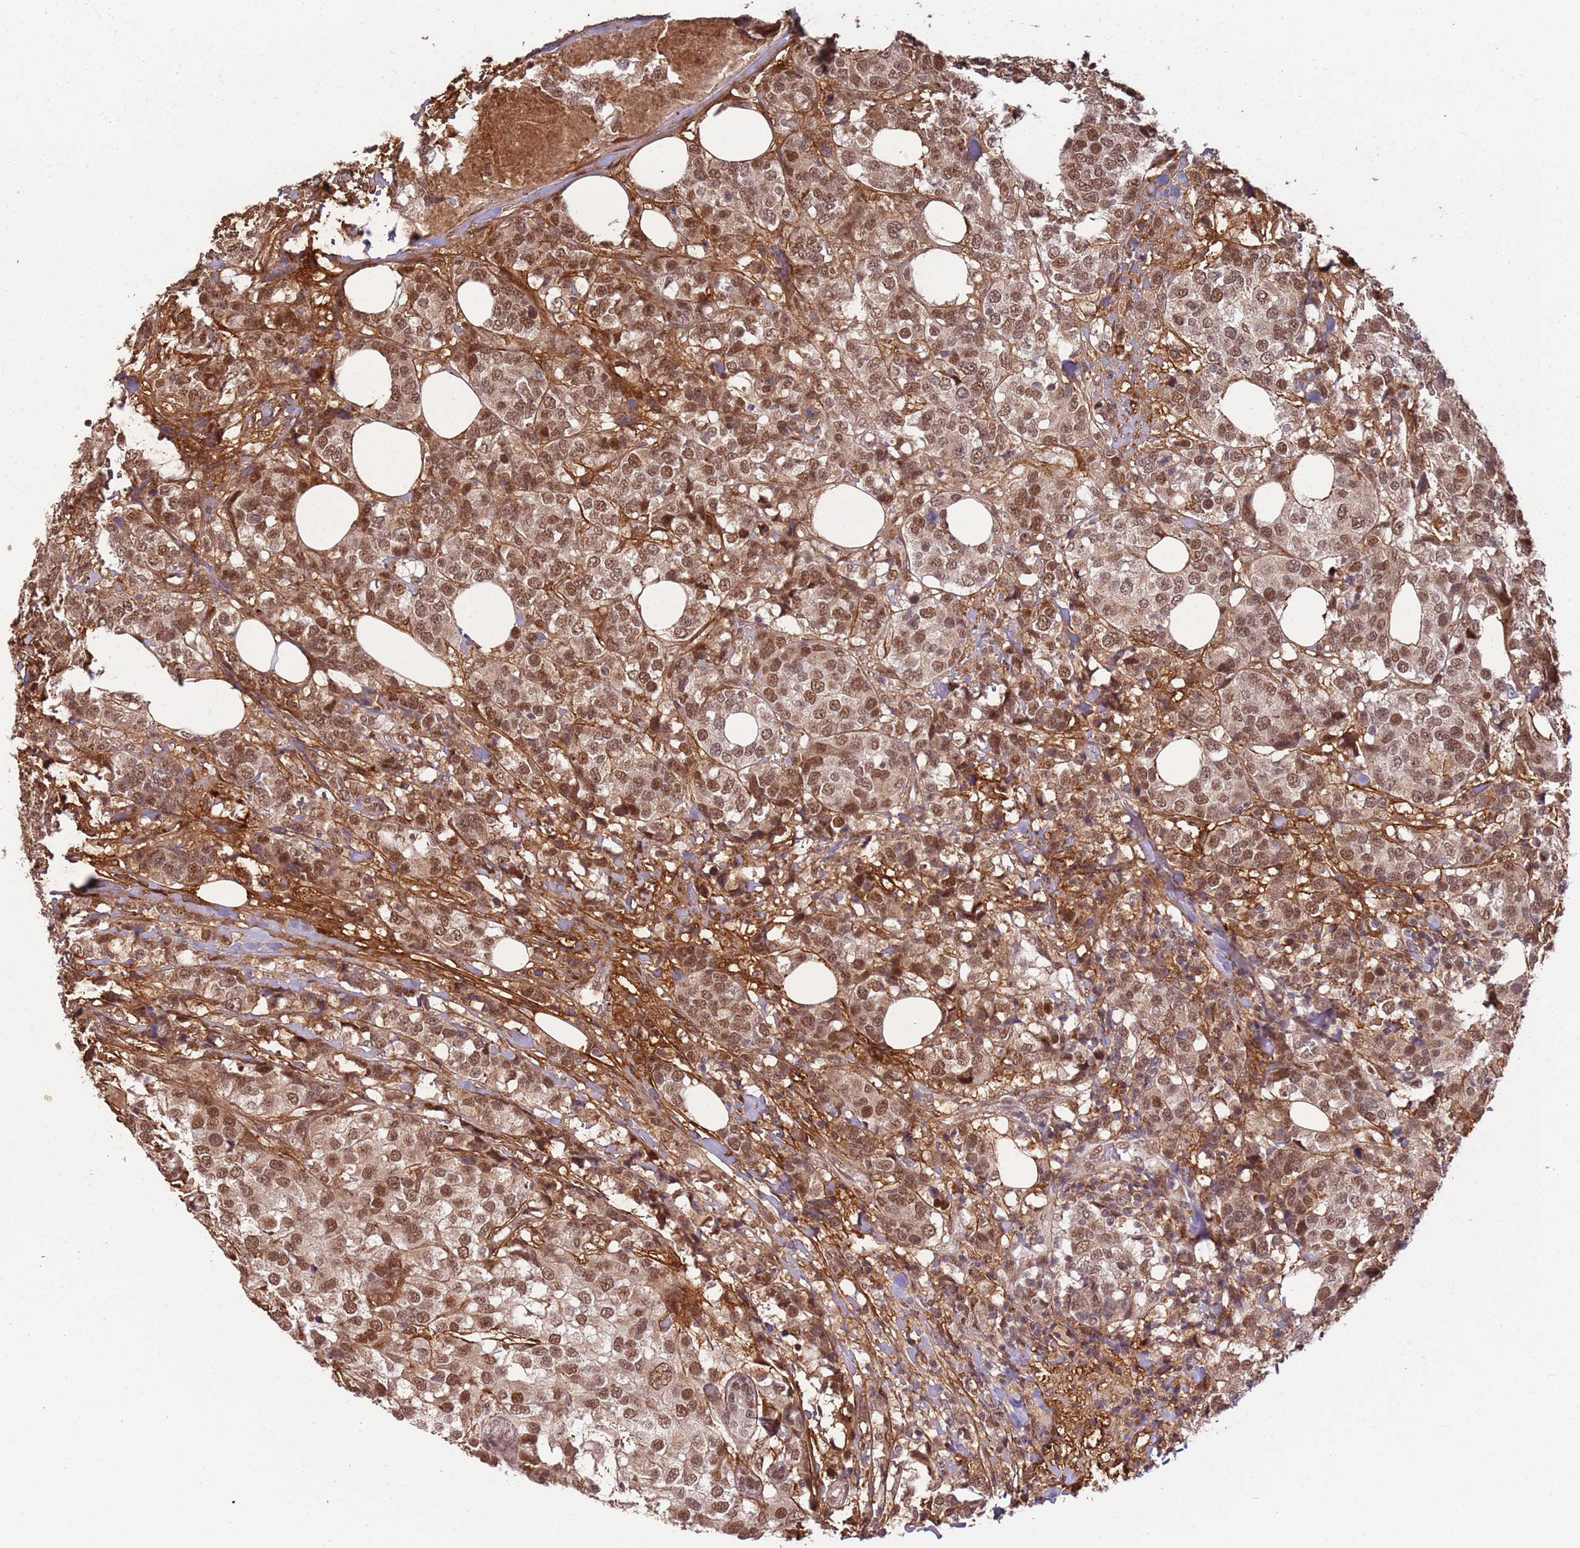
{"staining": {"intensity": "moderate", "quantity": ">75%", "location": "nuclear"}, "tissue": "breast cancer", "cell_type": "Tumor cells", "image_type": "cancer", "snomed": [{"axis": "morphology", "description": "Lobular carcinoma"}, {"axis": "topography", "description": "Breast"}], "caption": "Moderate nuclear expression is present in about >75% of tumor cells in lobular carcinoma (breast).", "gene": "POLR3H", "patient": {"sex": "female", "age": 59}}